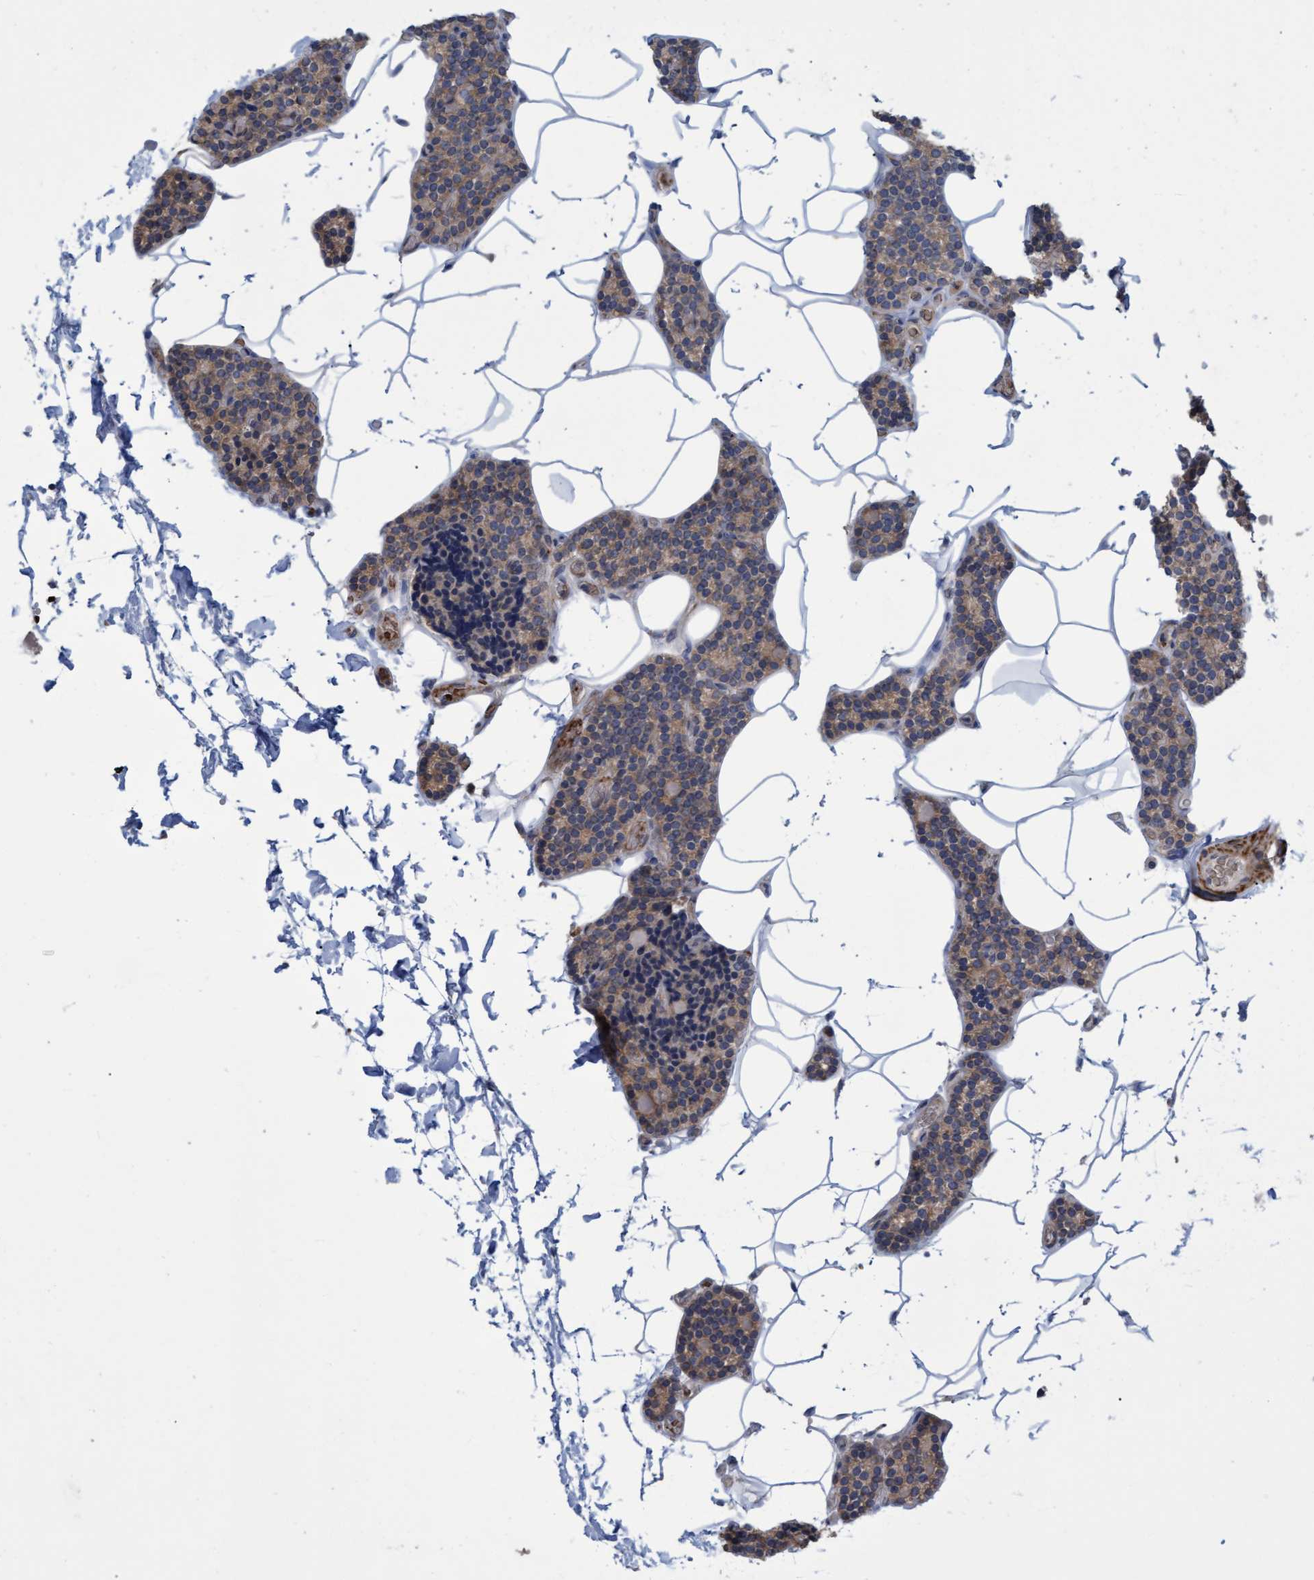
{"staining": {"intensity": "weak", "quantity": "25%-75%", "location": "cytoplasmic/membranous"}, "tissue": "parathyroid gland", "cell_type": "Glandular cells", "image_type": "normal", "snomed": [{"axis": "morphology", "description": "Normal tissue, NOS"}, {"axis": "topography", "description": "Parathyroid gland"}], "caption": "A brown stain highlights weak cytoplasmic/membranous expression of a protein in glandular cells of benign parathyroid gland. (DAB (3,3'-diaminobenzidine) = brown stain, brightfield microscopy at high magnification).", "gene": "NAA15", "patient": {"sex": "male", "age": 52}}